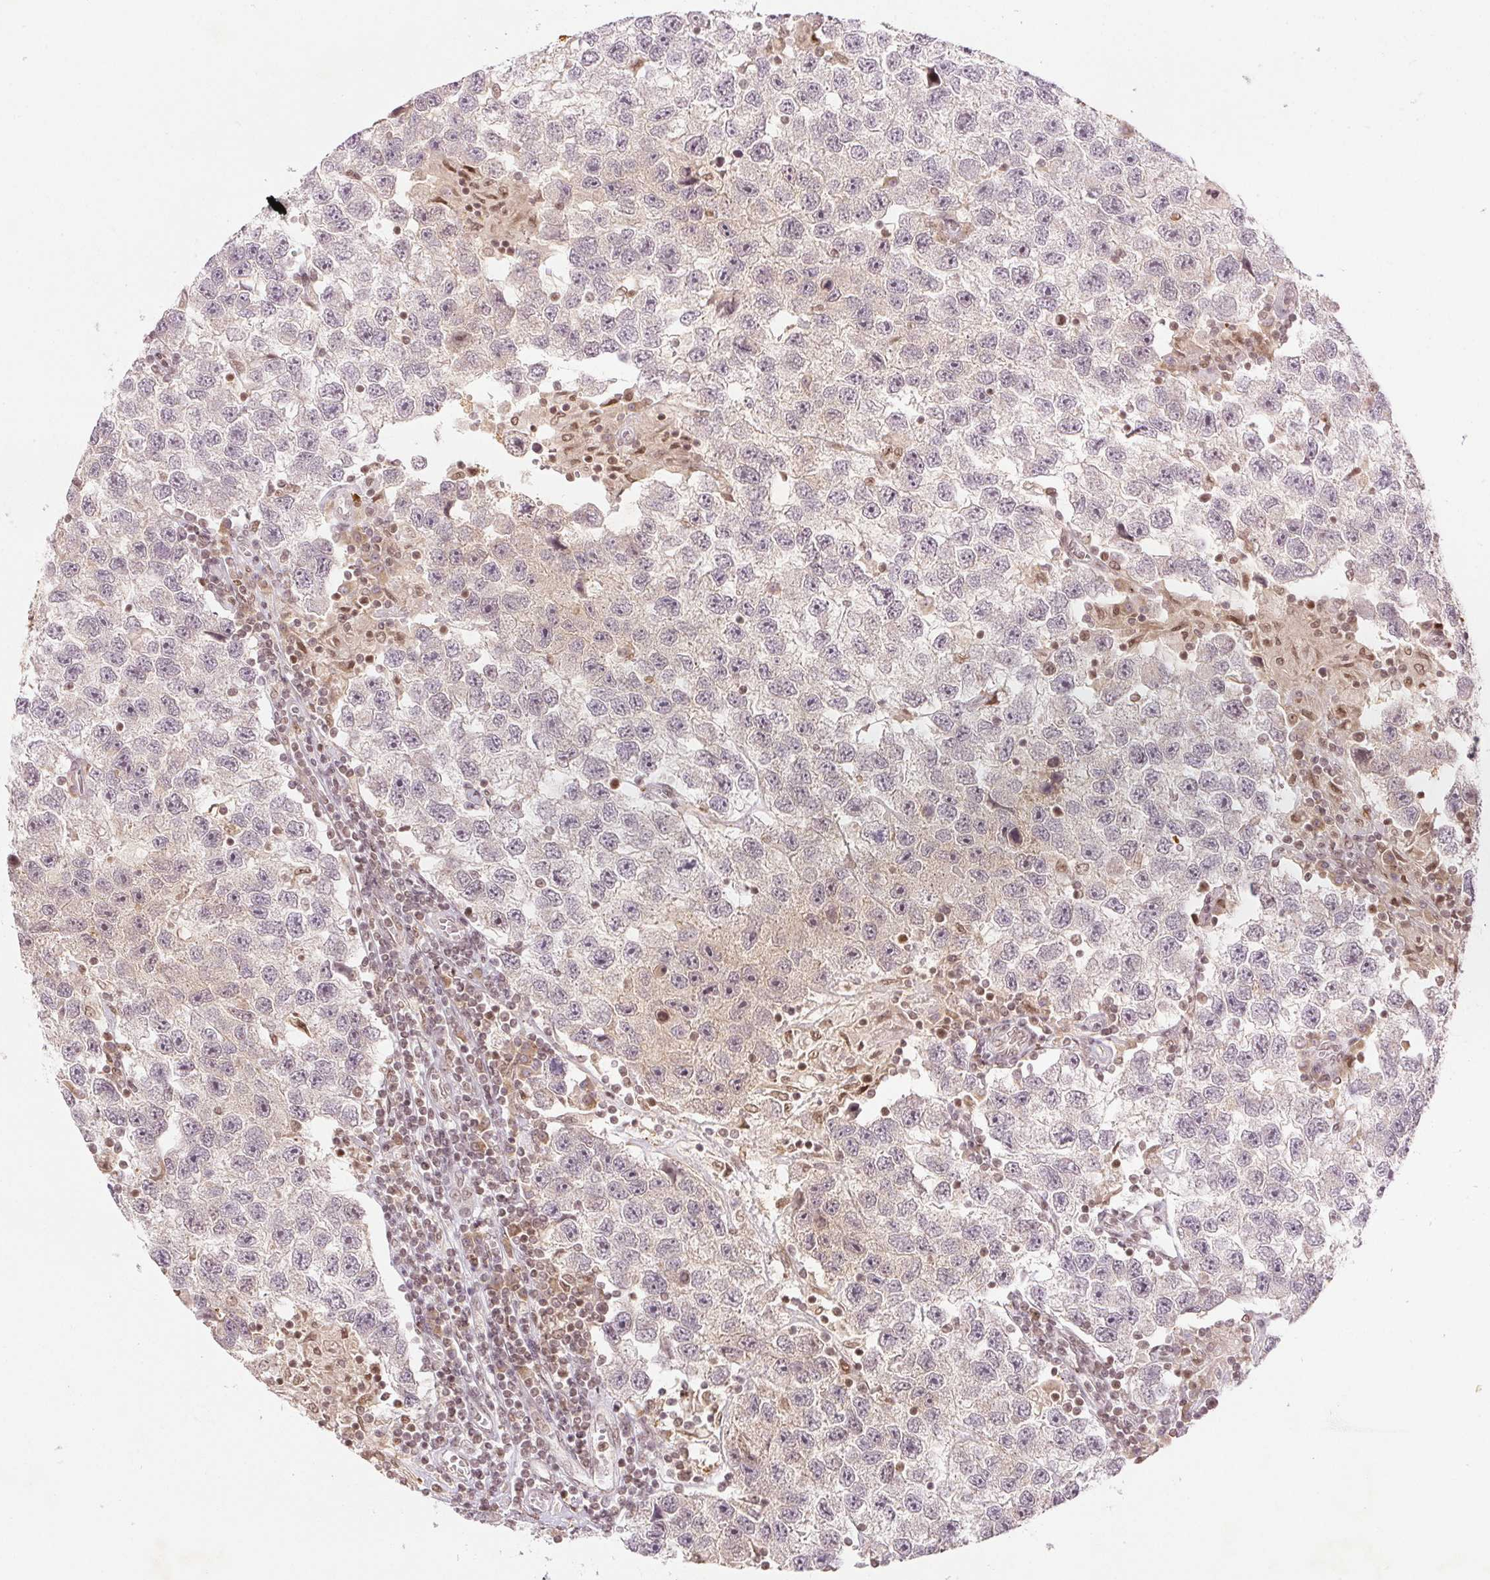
{"staining": {"intensity": "negative", "quantity": "none", "location": "none"}, "tissue": "testis cancer", "cell_type": "Tumor cells", "image_type": "cancer", "snomed": [{"axis": "morphology", "description": "Seminoma, NOS"}, {"axis": "topography", "description": "Testis"}], "caption": "A high-resolution micrograph shows immunohistochemistry staining of seminoma (testis), which demonstrates no significant positivity in tumor cells.", "gene": "DEK", "patient": {"sex": "male", "age": 26}}